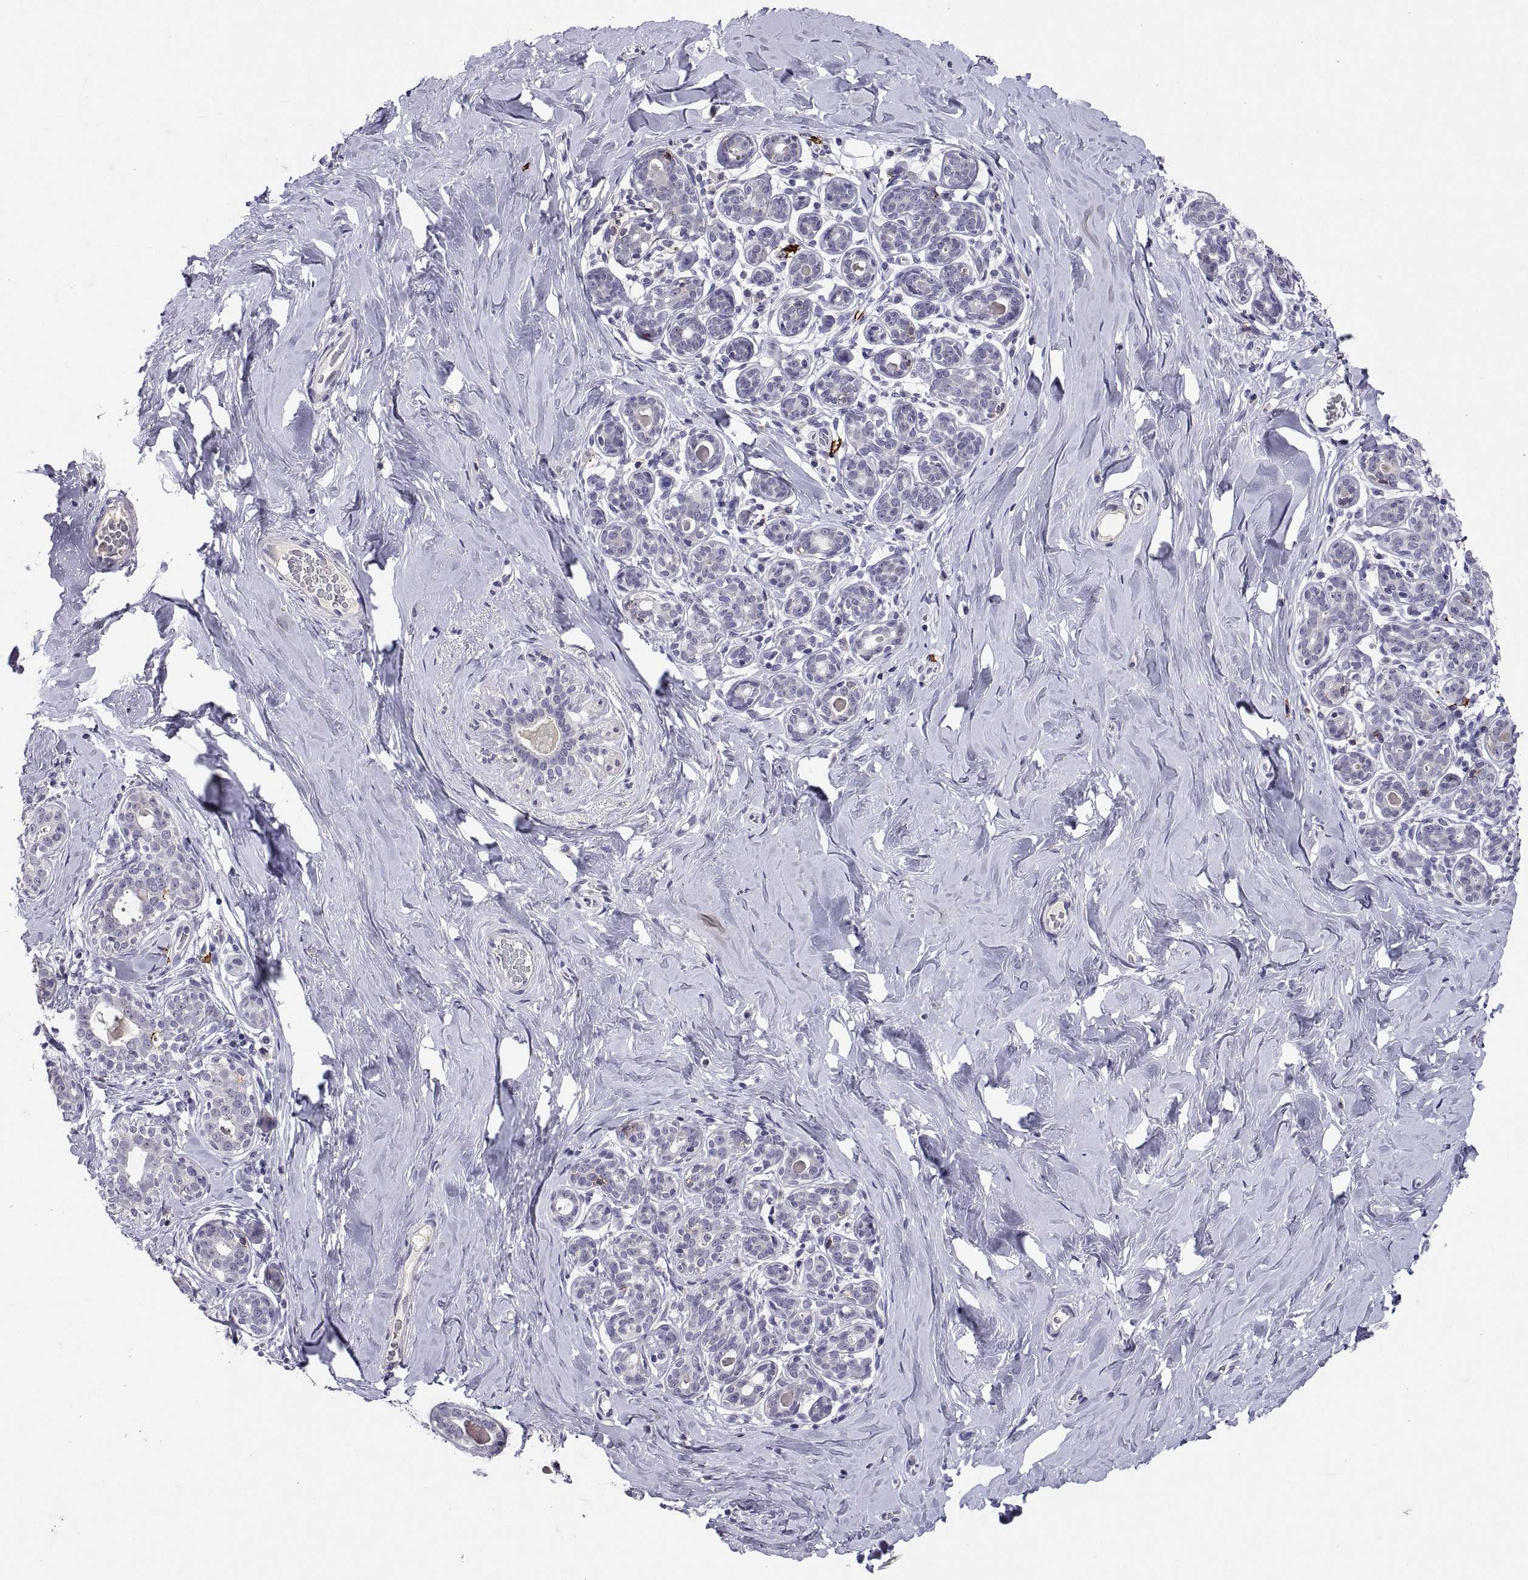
{"staining": {"intensity": "negative", "quantity": "none", "location": "none"}, "tissue": "breast", "cell_type": "Adipocytes", "image_type": "normal", "snomed": [{"axis": "morphology", "description": "Normal tissue, NOS"}, {"axis": "topography", "description": "Skin"}, {"axis": "topography", "description": "Breast"}], "caption": "The immunohistochemistry (IHC) micrograph has no significant staining in adipocytes of breast. Brightfield microscopy of immunohistochemistry stained with DAB (brown) and hematoxylin (blue), captured at high magnification.", "gene": "MS4A1", "patient": {"sex": "female", "age": 43}}